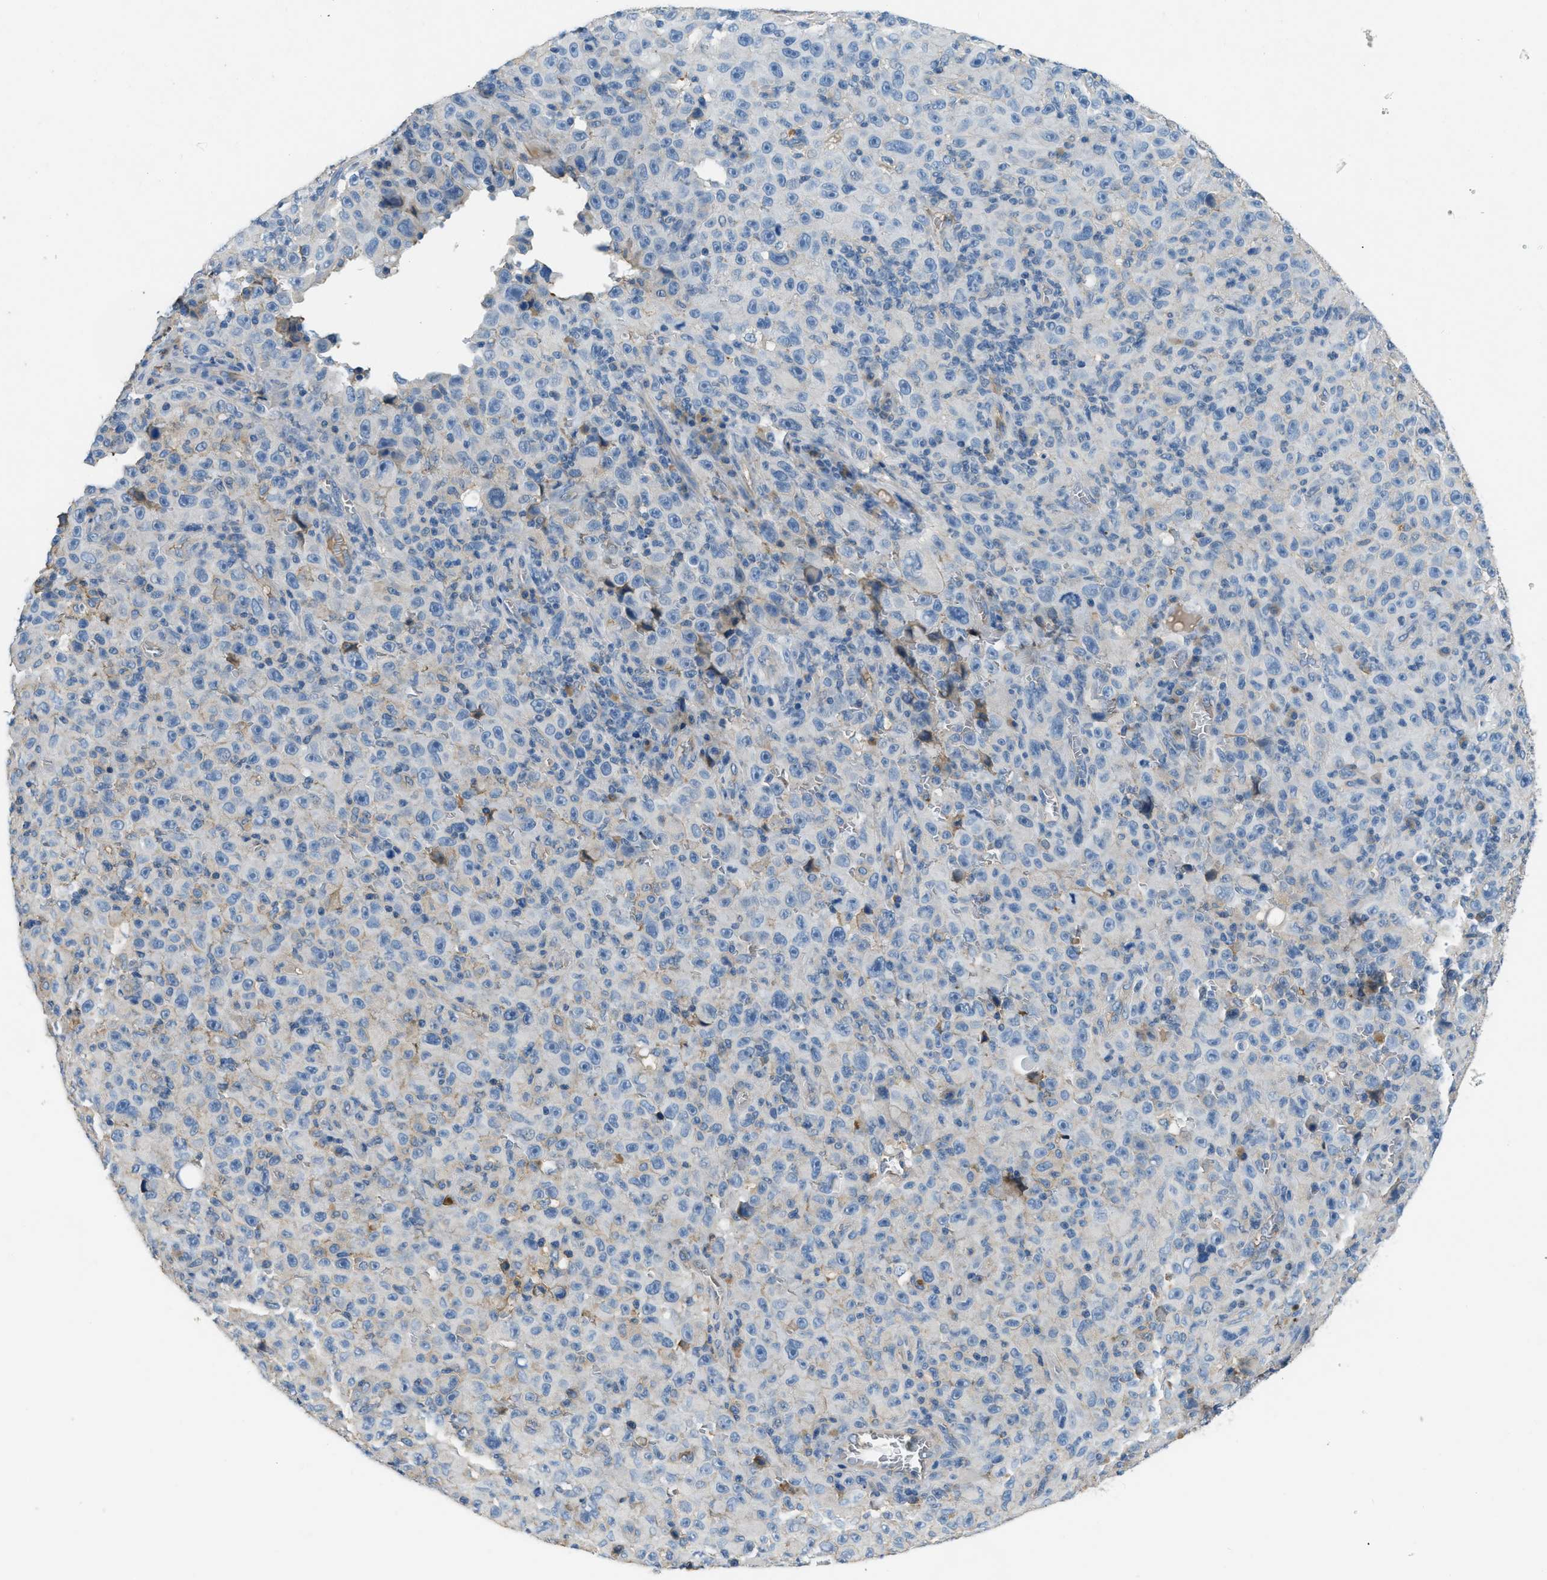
{"staining": {"intensity": "negative", "quantity": "none", "location": "none"}, "tissue": "melanoma", "cell_type": "Tumor cells", "image_type": "cancer", "snomed": [{"axis": "morphology", "description": "Malignant melanoma, NOS"}, {"axis": "topography", "description": "Skin"}], "caption": "Malignant melanoma was stained to show a protein in brown. There is no significant staining in tumor cells.", "gene": "STC1", "patient": {"sex": "female", "age": 82}}